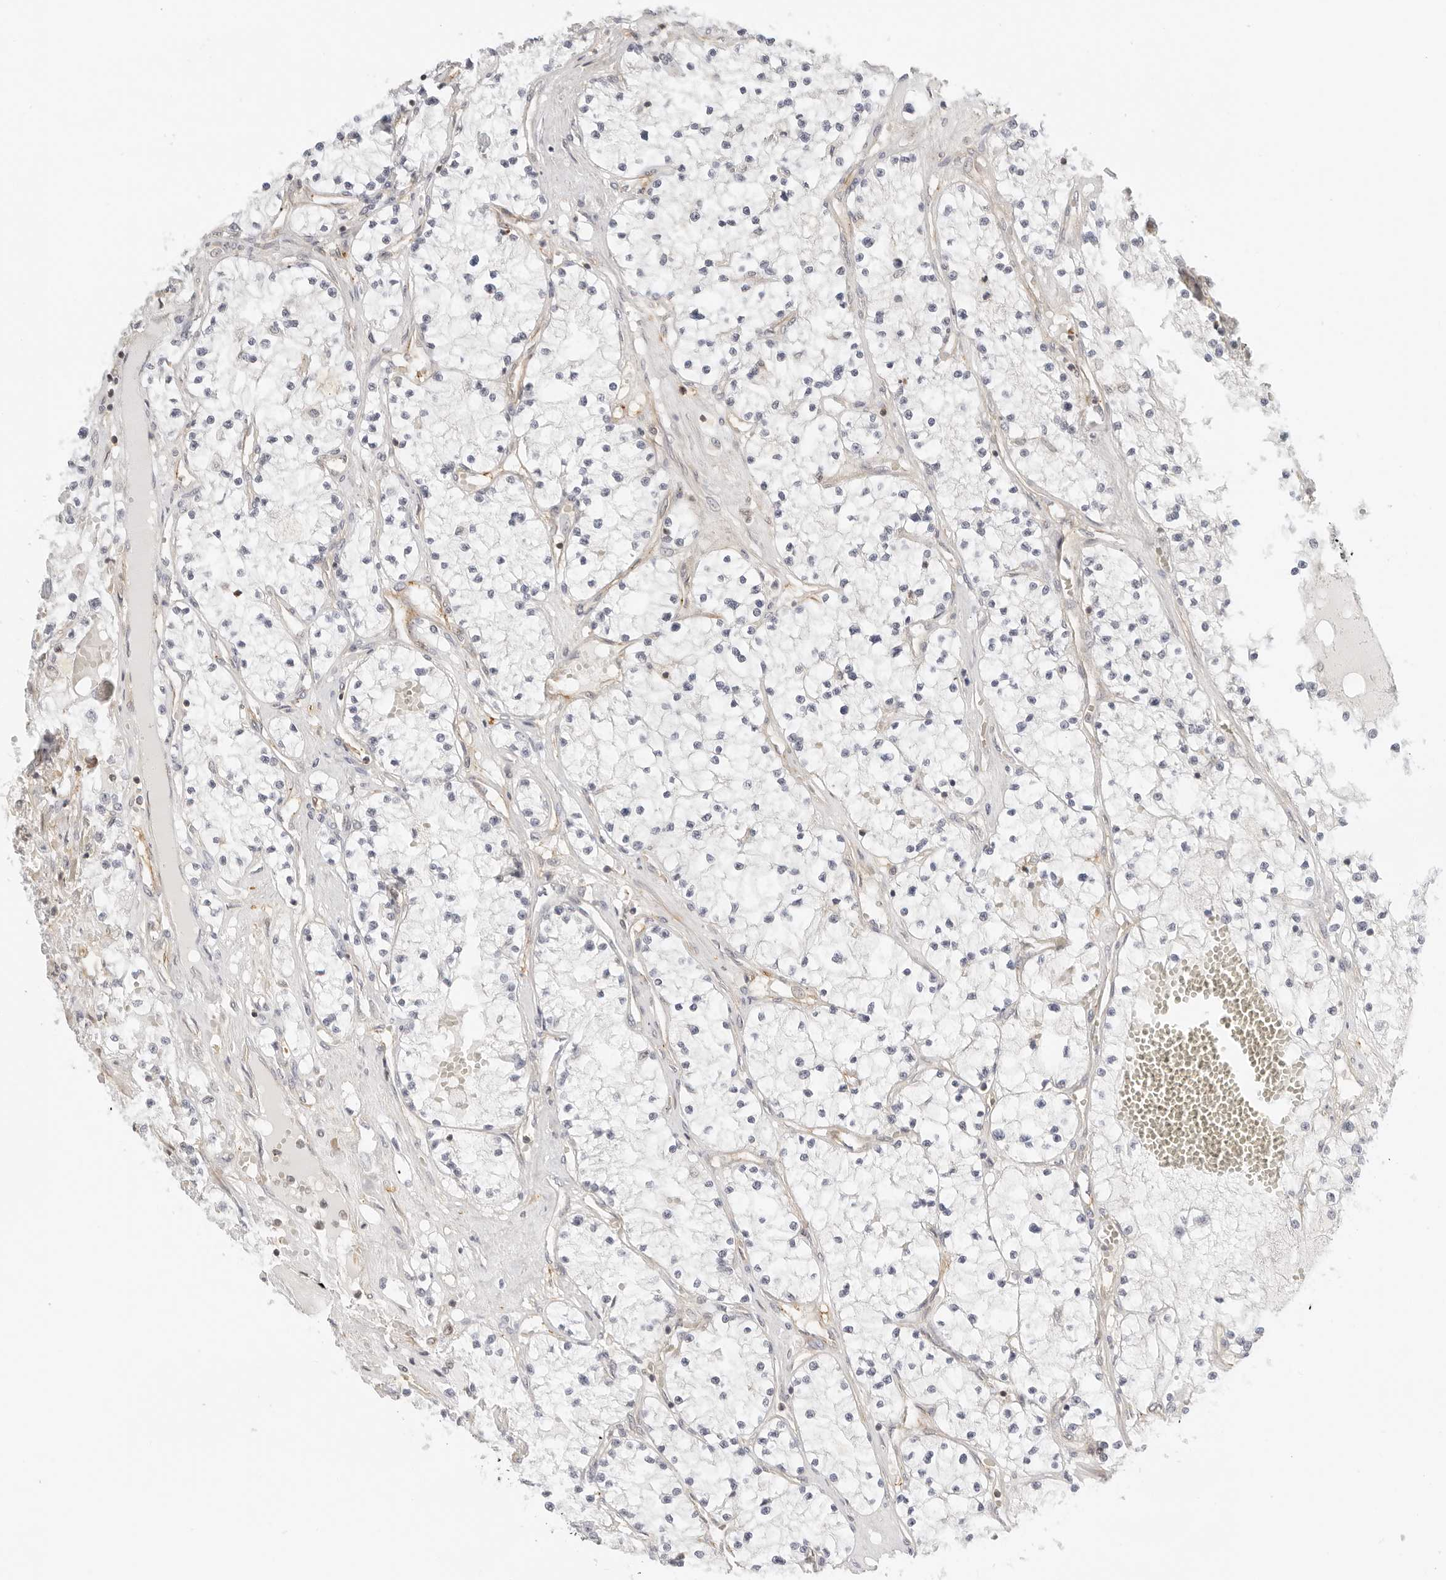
{"staining": {"intensity": "negative", "quantity": "none", "location": "none"}, "tissue": "renal cancer", "cell_type": "Tumor cells", "image_type": "cancer", "snomed": [{"axis": "morphology", "description": "Normal tissue, NOS"}, {"axis": "morphology", "description": "Adenocarcinoma, NOS"}, {"axis": "topography", "description": "Kidney"}], "caption": "High magnification brightfield microscopy of adenocarcinoma (renal) stained with DAB (3,3'-diaminobenzidine) (brown) and counterstained with hematoxylin (blue): tumor cells show no significant positivity.", "gene": "OSCP1", "patient": {"sex": "male", "age": 68}}